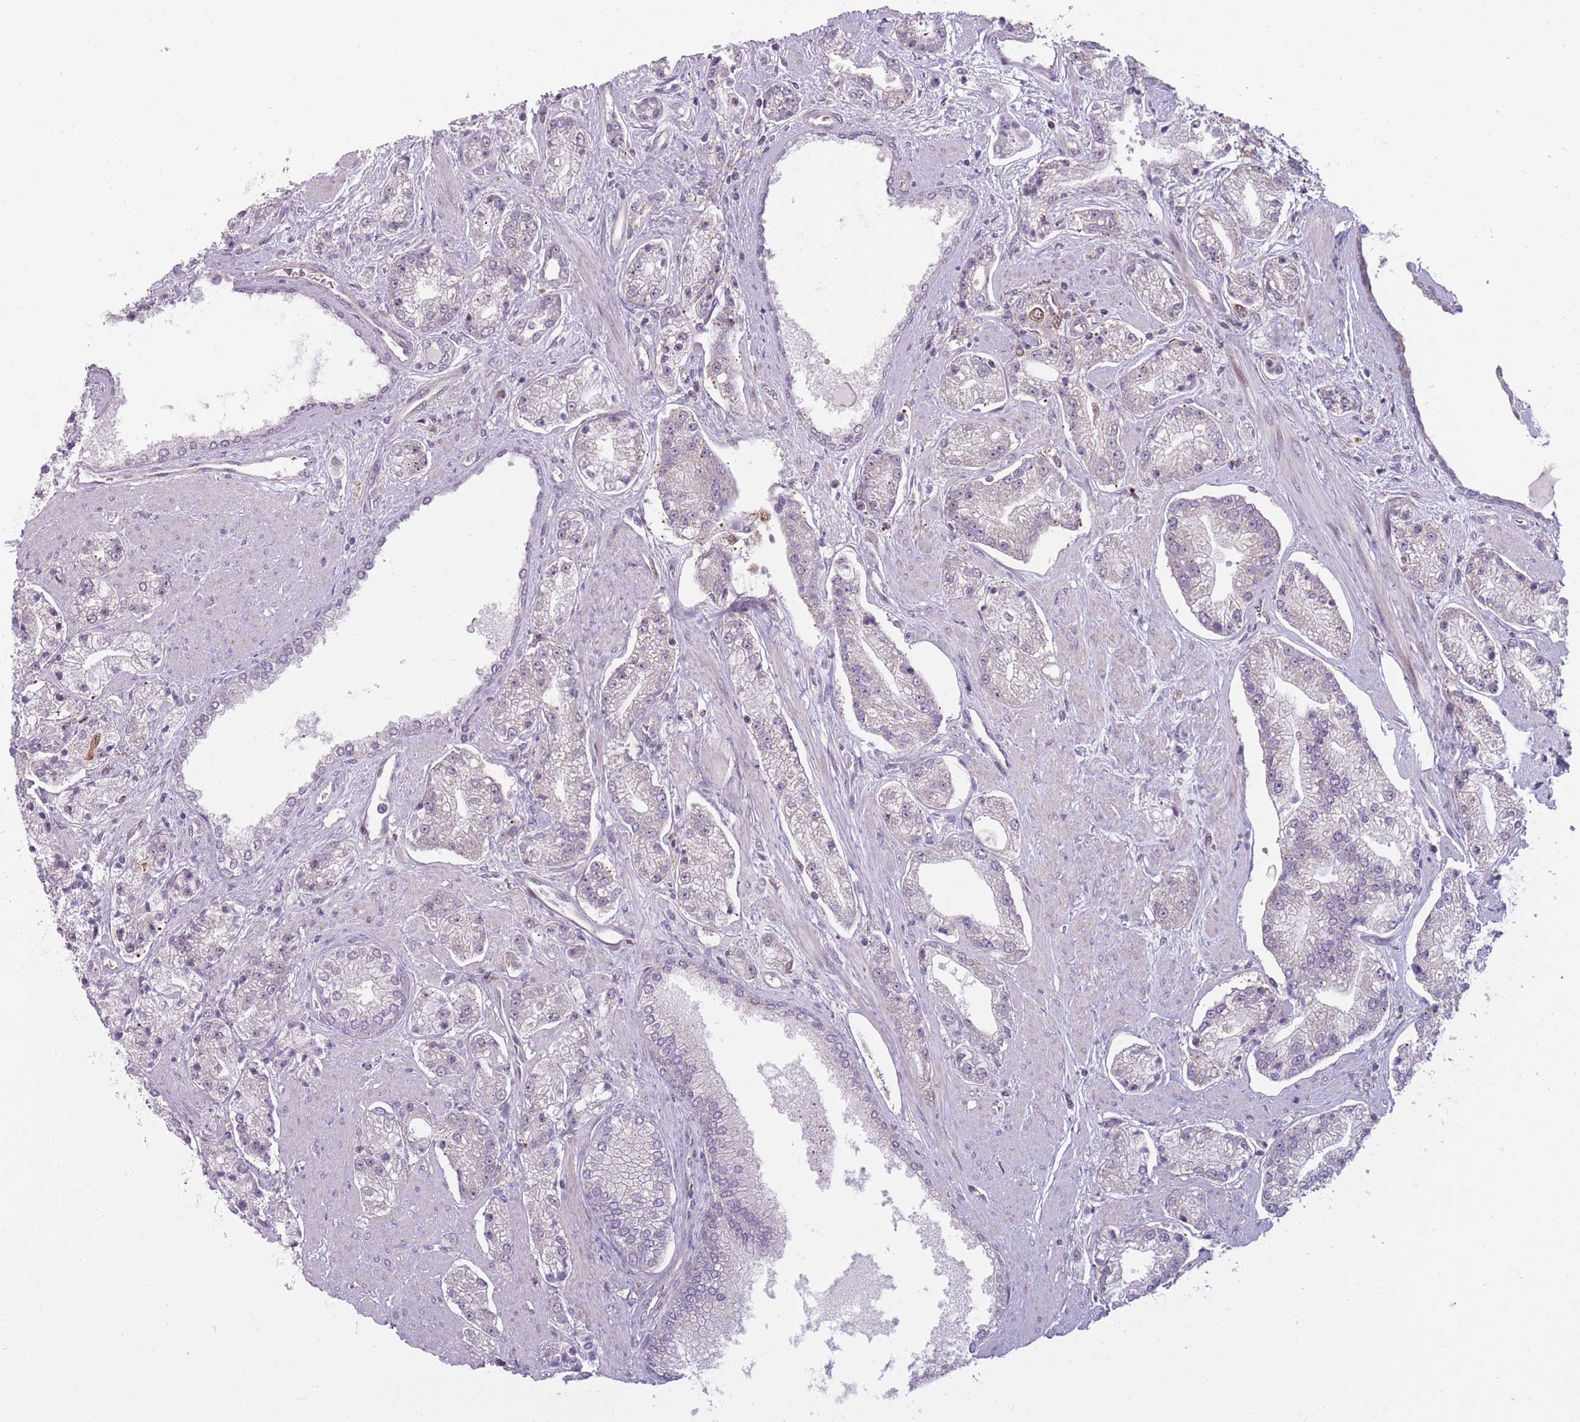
{"staining": {"intensity": "negative", "quantity": "none", "location": "none"}, "tissue": "prostate cancer", "cell_type": "Tumor cells", "image_type": "cancer", "snomed": [{"axis": "morphology", "description": "Adenocarcinoma, High grade"}, {"axis": "topography", "description": "Prostate"}], "caption": "Prostate cancer was stained to show a protein in brown. There is no significant positivity in tumor cells. The staining is performed using DAB (3,3'-diaminobenzidine) brown chromogen with nuclei counter-stained in using hematoxylin.", "gene": "LGALS9", "patient": {"sex": "male", "age": 67}}